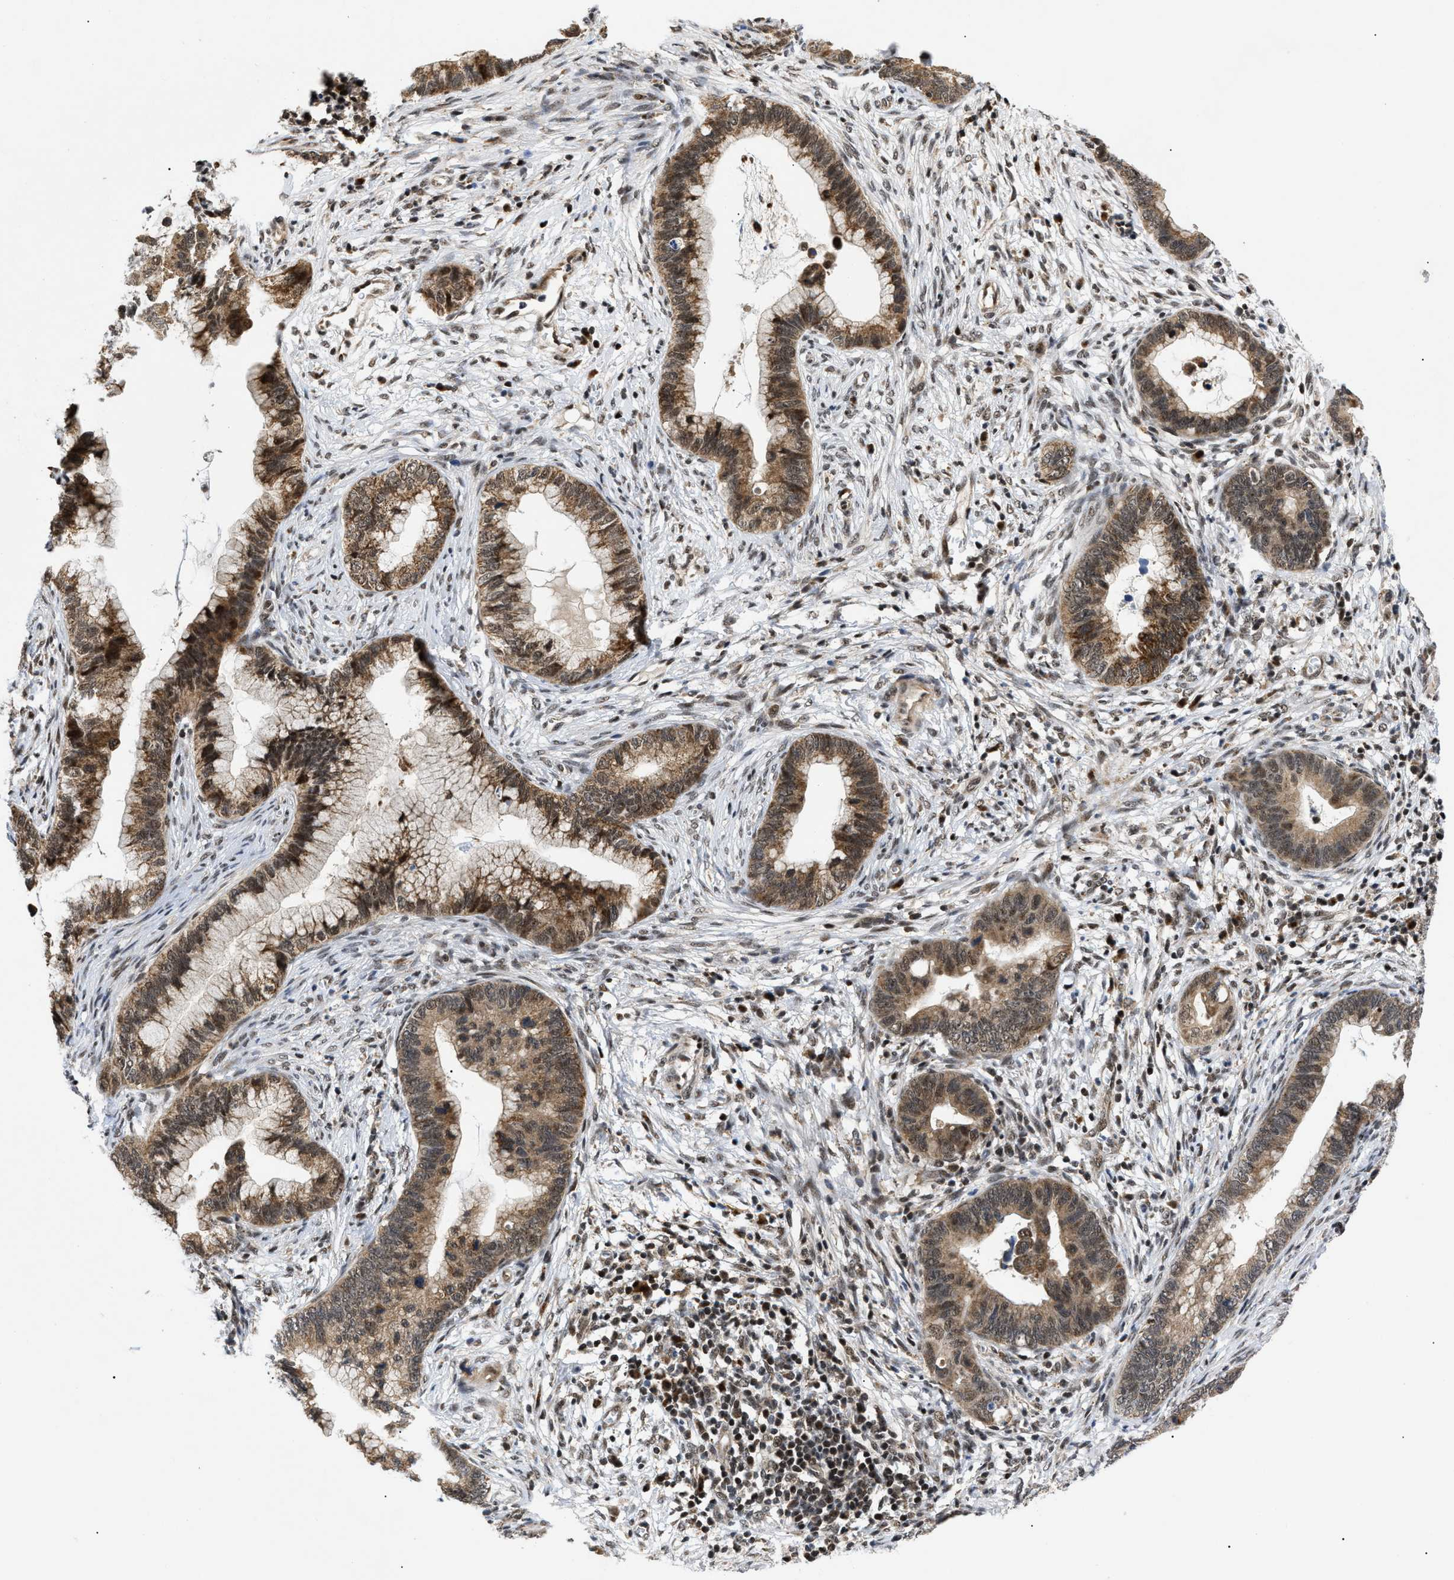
{"staining": {"intensity": "moderate", "quantity": ">75%", "location": "cytoplasmic/membranous,nuclear"}, "tissue": "cervical cancer", "cell_type": "Tumor cells", "image_type": "cancer", "snomed": [{"axis": "morphology", "description": "Adenocarcinoma, NOS"}, {"axis": "topography", "description": "Cervix"}], "caption": "Moderate cytoplasmic/membranous and nuclear expression is seen in approximately >75% of tumor cells in adenocarcinoma (cervical). The staining was performed using DAB, with brown indicating positive protein expression. Nuclei are stained blue with hematoxylin.", "gene": "ZBTB11", "patient": {"sex": "female", "age": 44}}